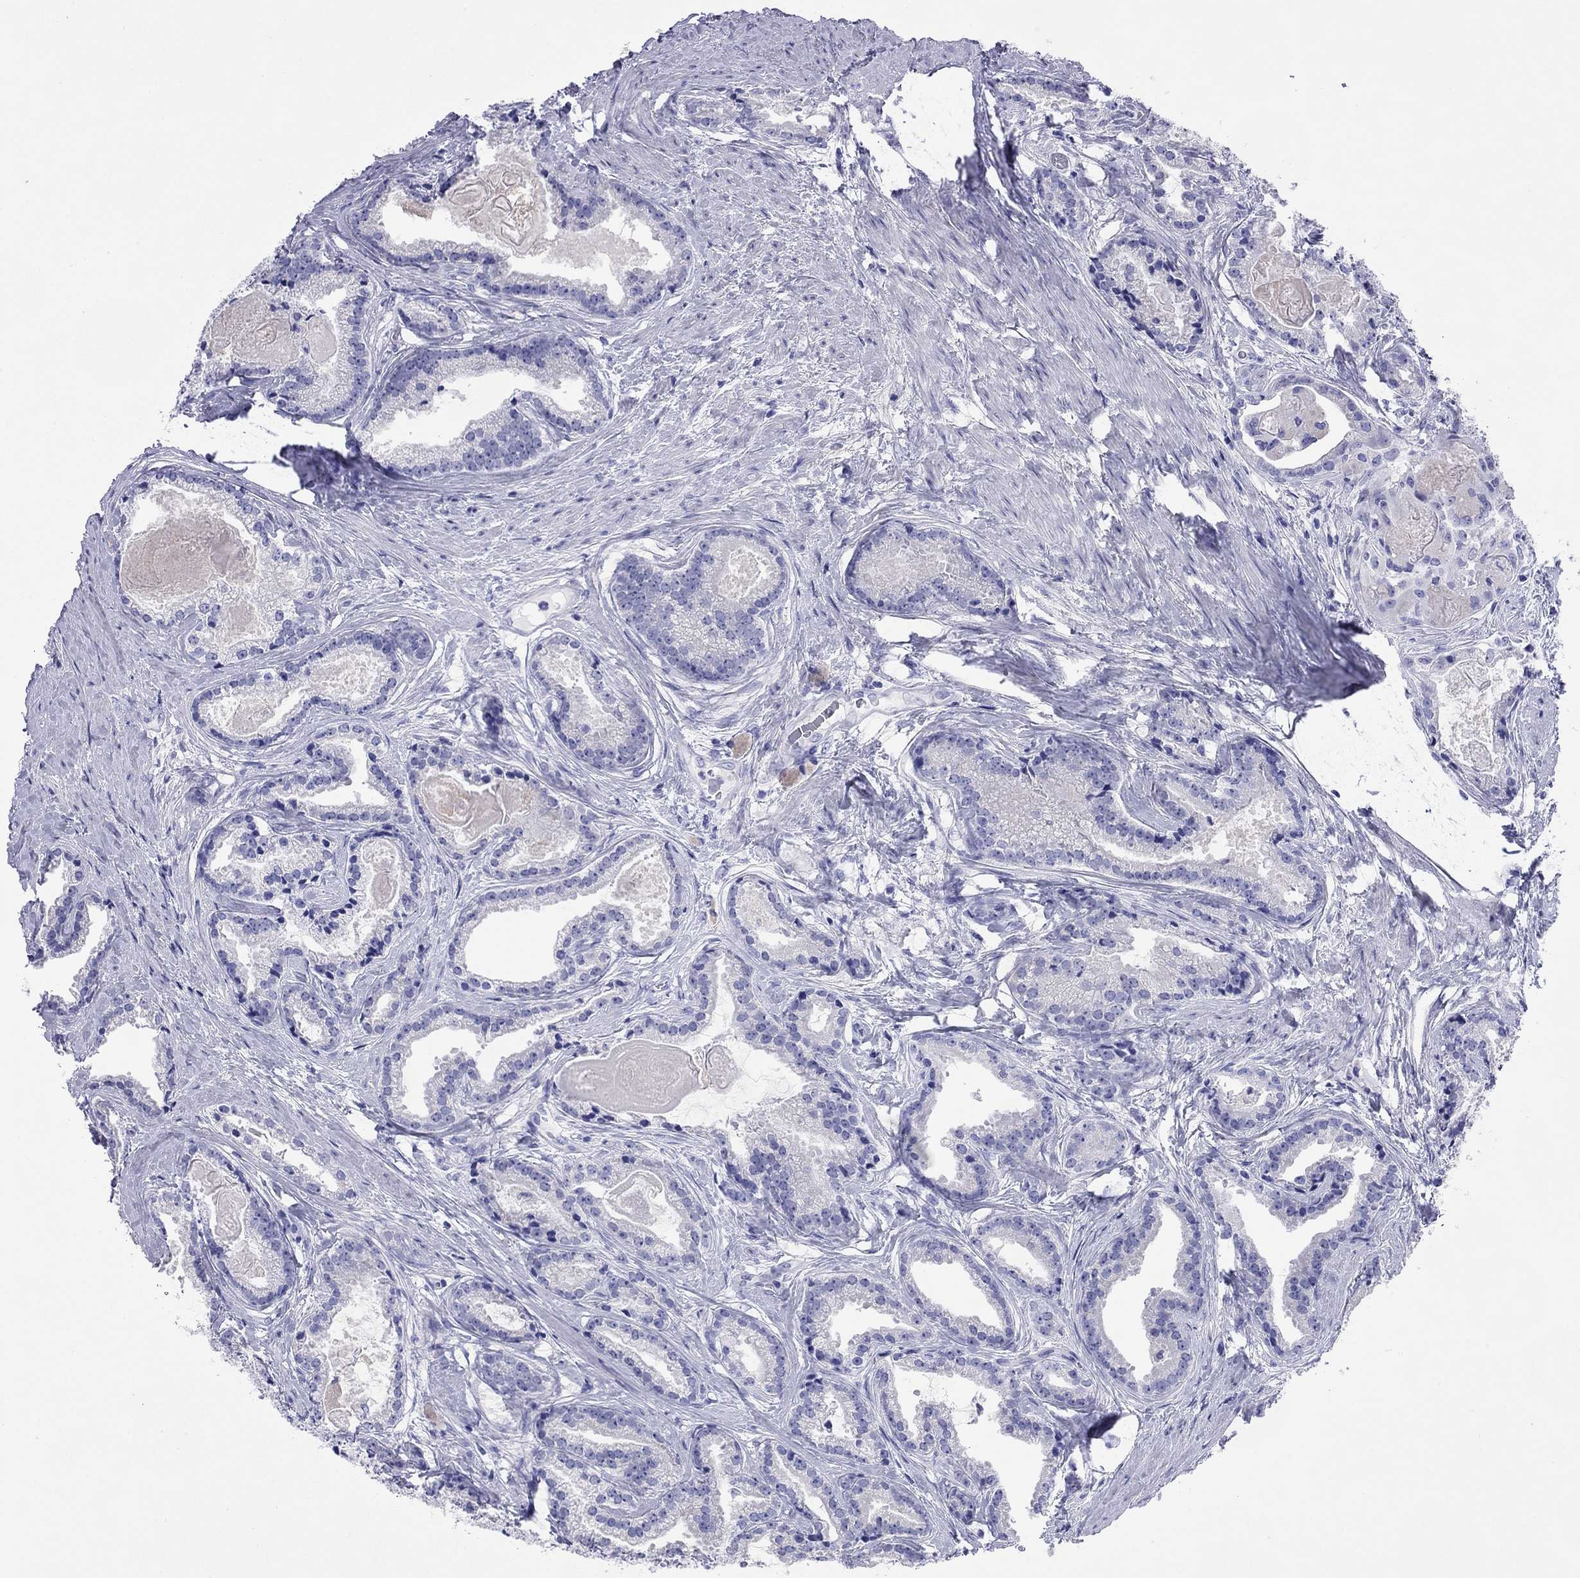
{"staining": {"intensity": "negative", "quantity": "none", "location": "none"}, "tissue": "prostate cancer", "cell_type": "Tumor cells", "image_type": "cancer", "snomed": [{"axis": "morphology", "description": "Adenocarcinoma, NOS"}, {"axis": "morphology", "description": "Adenocarcinoma, High grade"}, {"axis": "topography", "description": "Prostate"}], "caption": "Immunohistochemistry (IHC) of adenocarcinoma (prostate) displays no staining in tumor cells.", "gene": "FIGLA", "patient": {"sex": "male", "age": 64}}